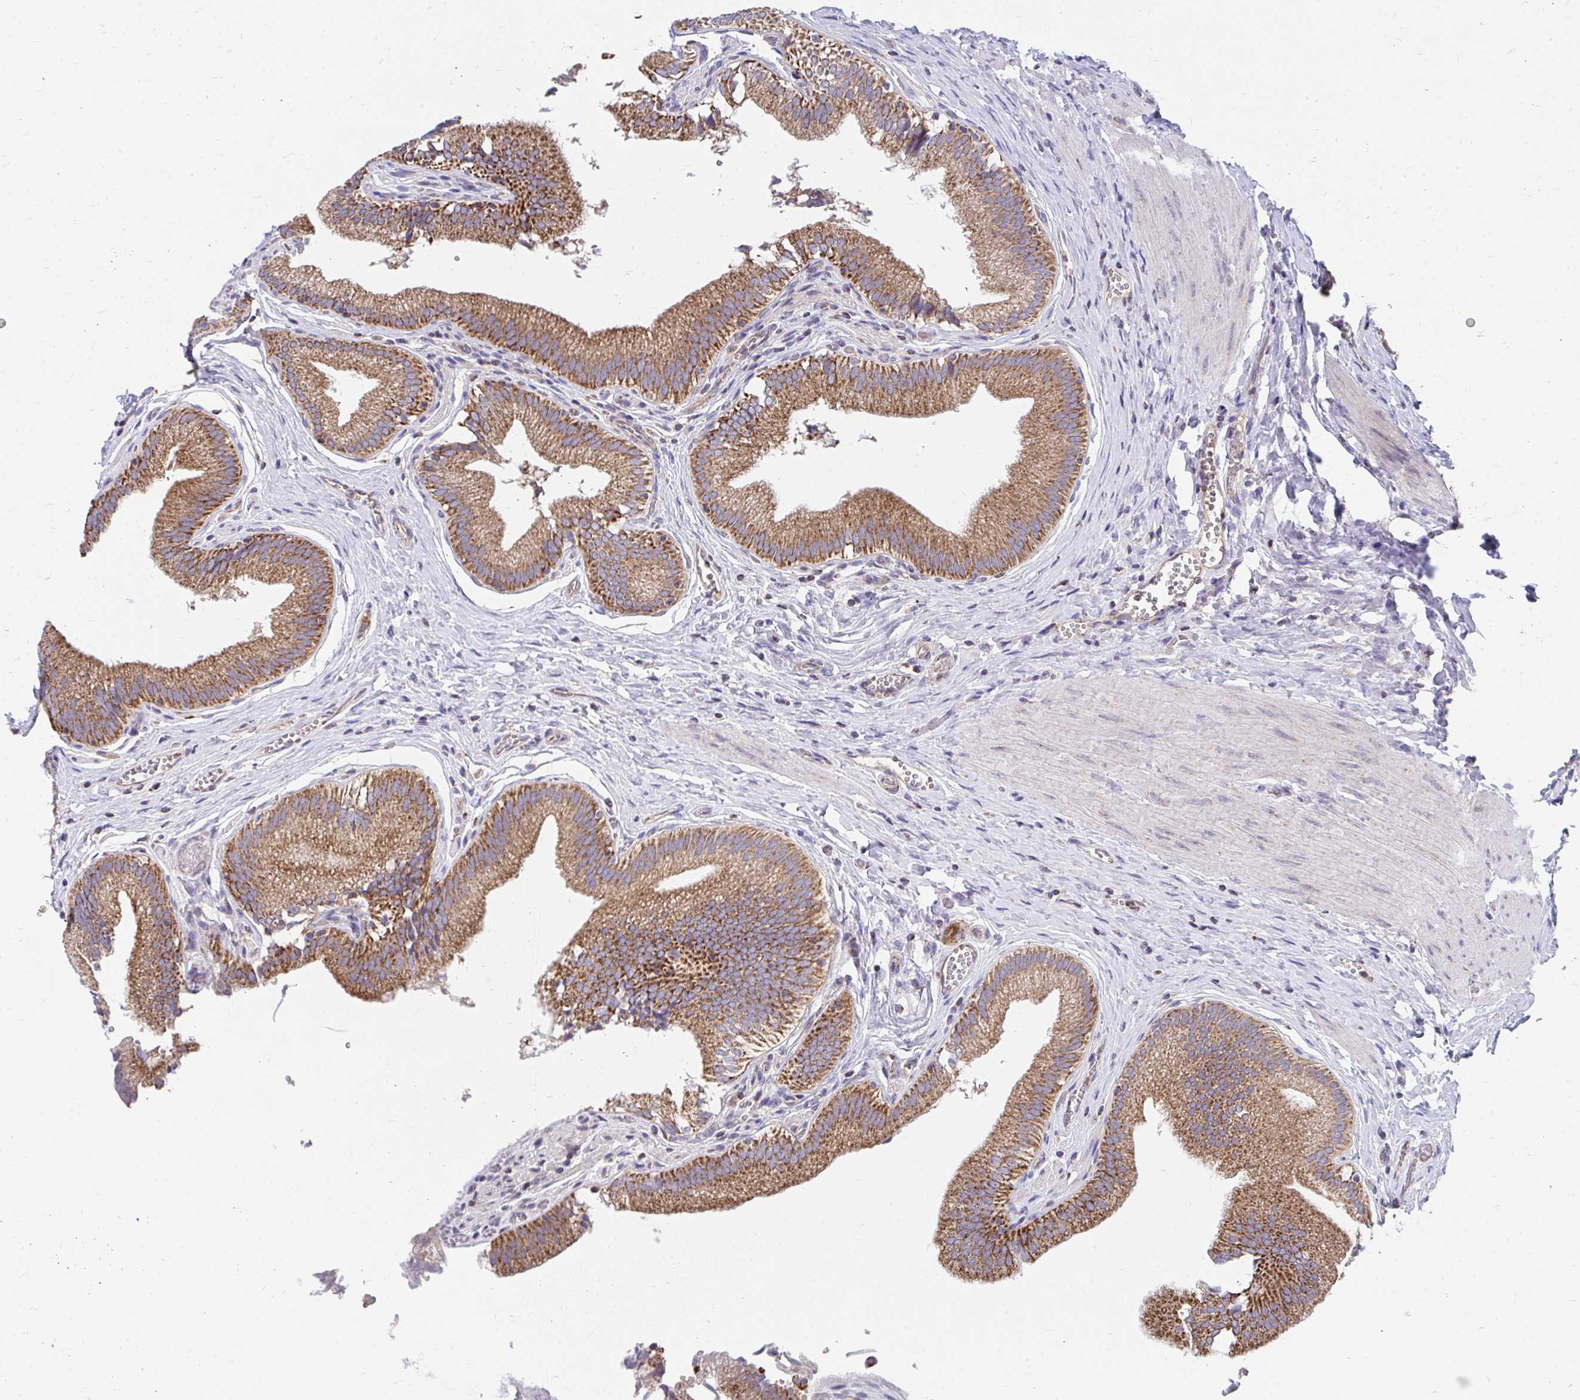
{"staining": {"intensity": "strong", "quantity": ">75%", "location": "cytoplasmic/membranous"}, "tissue": "gallbladder", "cell_type": "Glandular cells", "image_type": "normal", "snomed": [{"axis": "morphology", "description": "Normal tissue, NOS"}, {"axis": "topography", "description": "Gallbladder"}, {"axis": "topography", "description": "Peripheral nerve tissue"}], "caption": "Immunohistochemical staining of unremarkable human gallbladder exhibits strong cytoplasmic/membranous protein staining in approximately >75% of glandular cells. The staining was performed using DAB (3,3'-diaminobenzidine), with brown indicating positive protein expression. Nuclei are stained blue with hematoxylin.", "gene": "FHIP1B", "patient": {"sex": "male", "age": 17}}